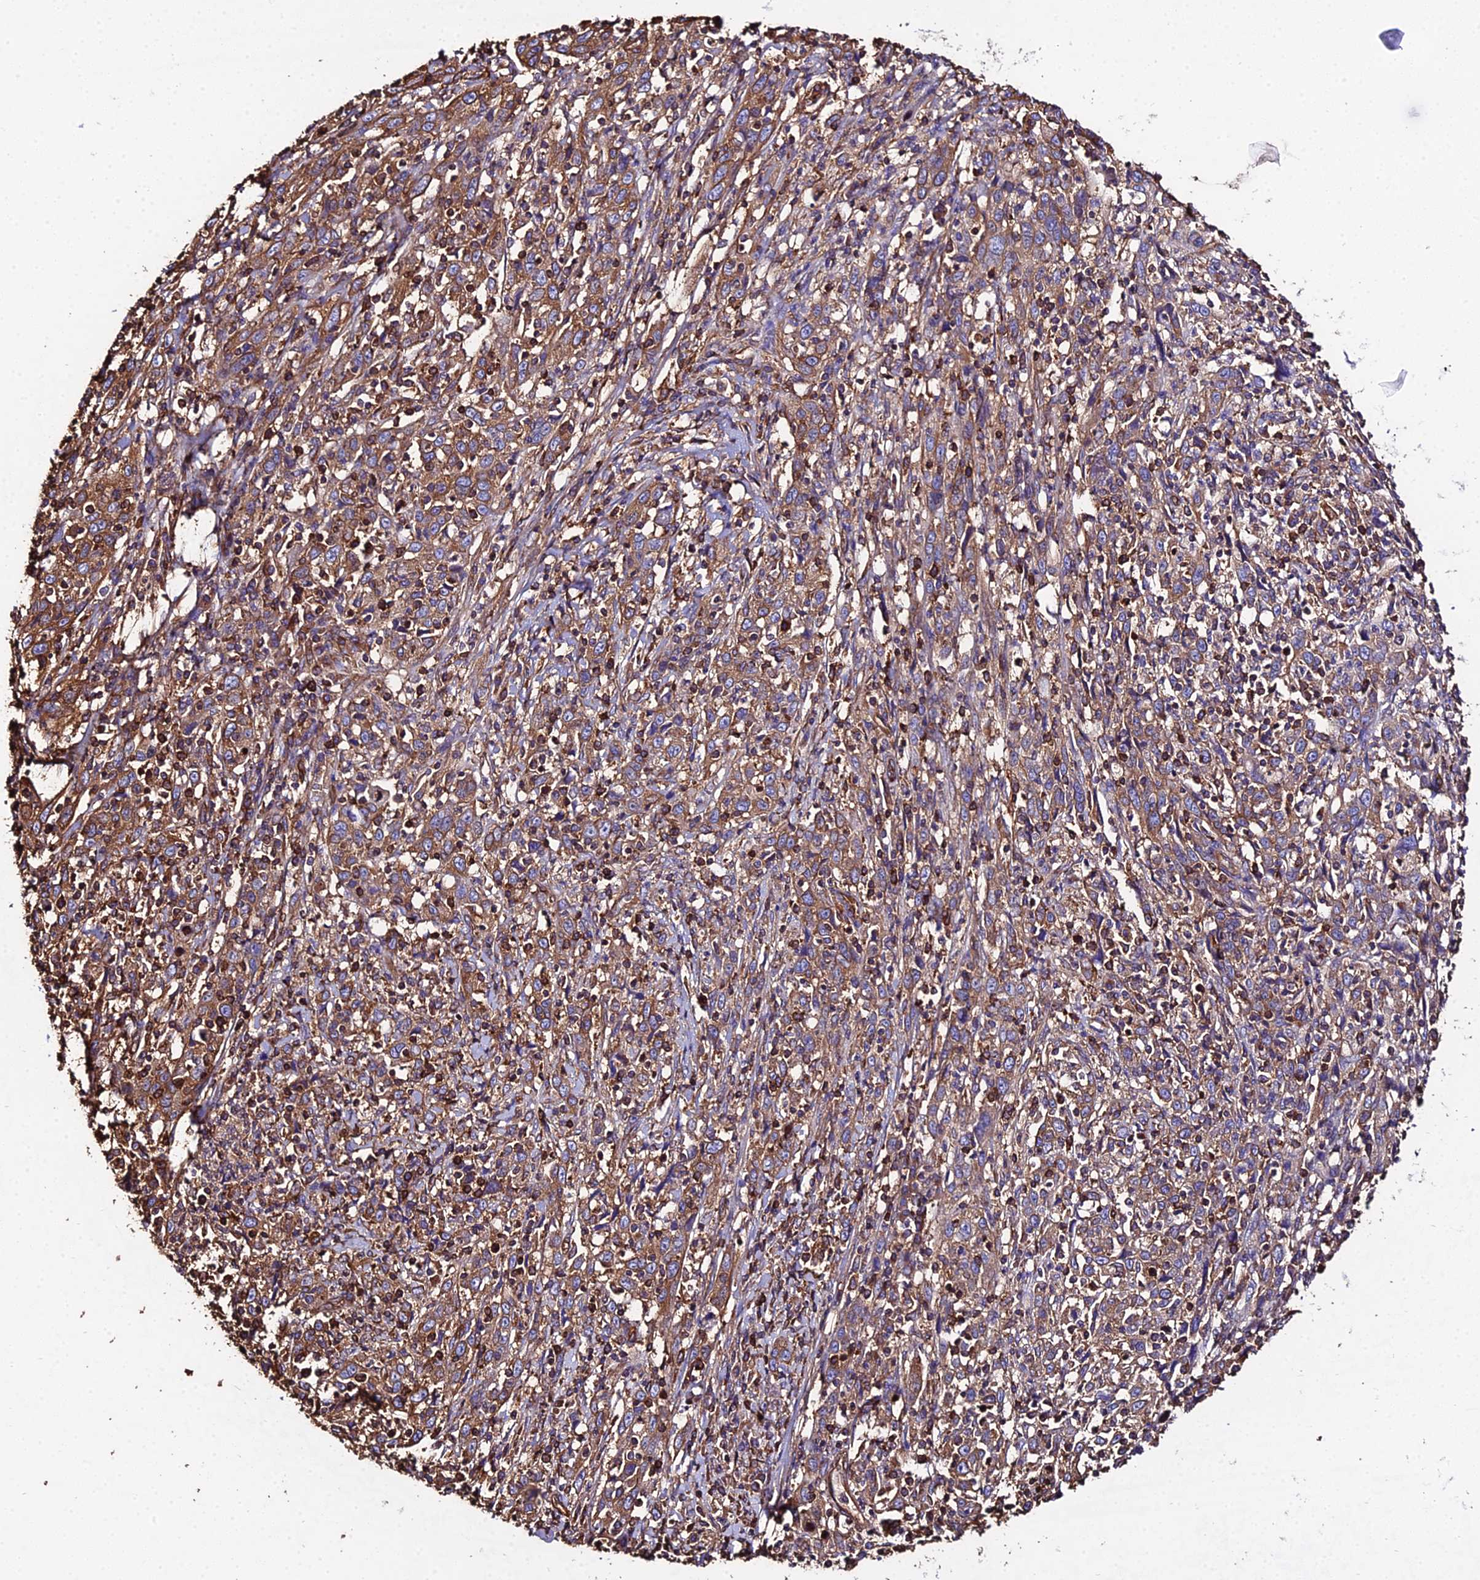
{"staining": {"intensity": "moderate", "quantity": ">75%", "location": "cytoplasmic/membranous"}, "tissue": "cervical cancer", "cell_type": "Tumor cells", "image_type": "cancer", "snomed": [{"axis": "morphology", "description": "Squamous cell carcinoma, NOS"}, {"axis": "topography", "description": "Cervix"}], "caption": "Cervical cancer stained with IHC reveals moderate cytoplasmic/membranous positivity in approximately >75% of tumor cells.", "gene": "TUBA3D", "patient": {"sex": "female", "age": 46}}